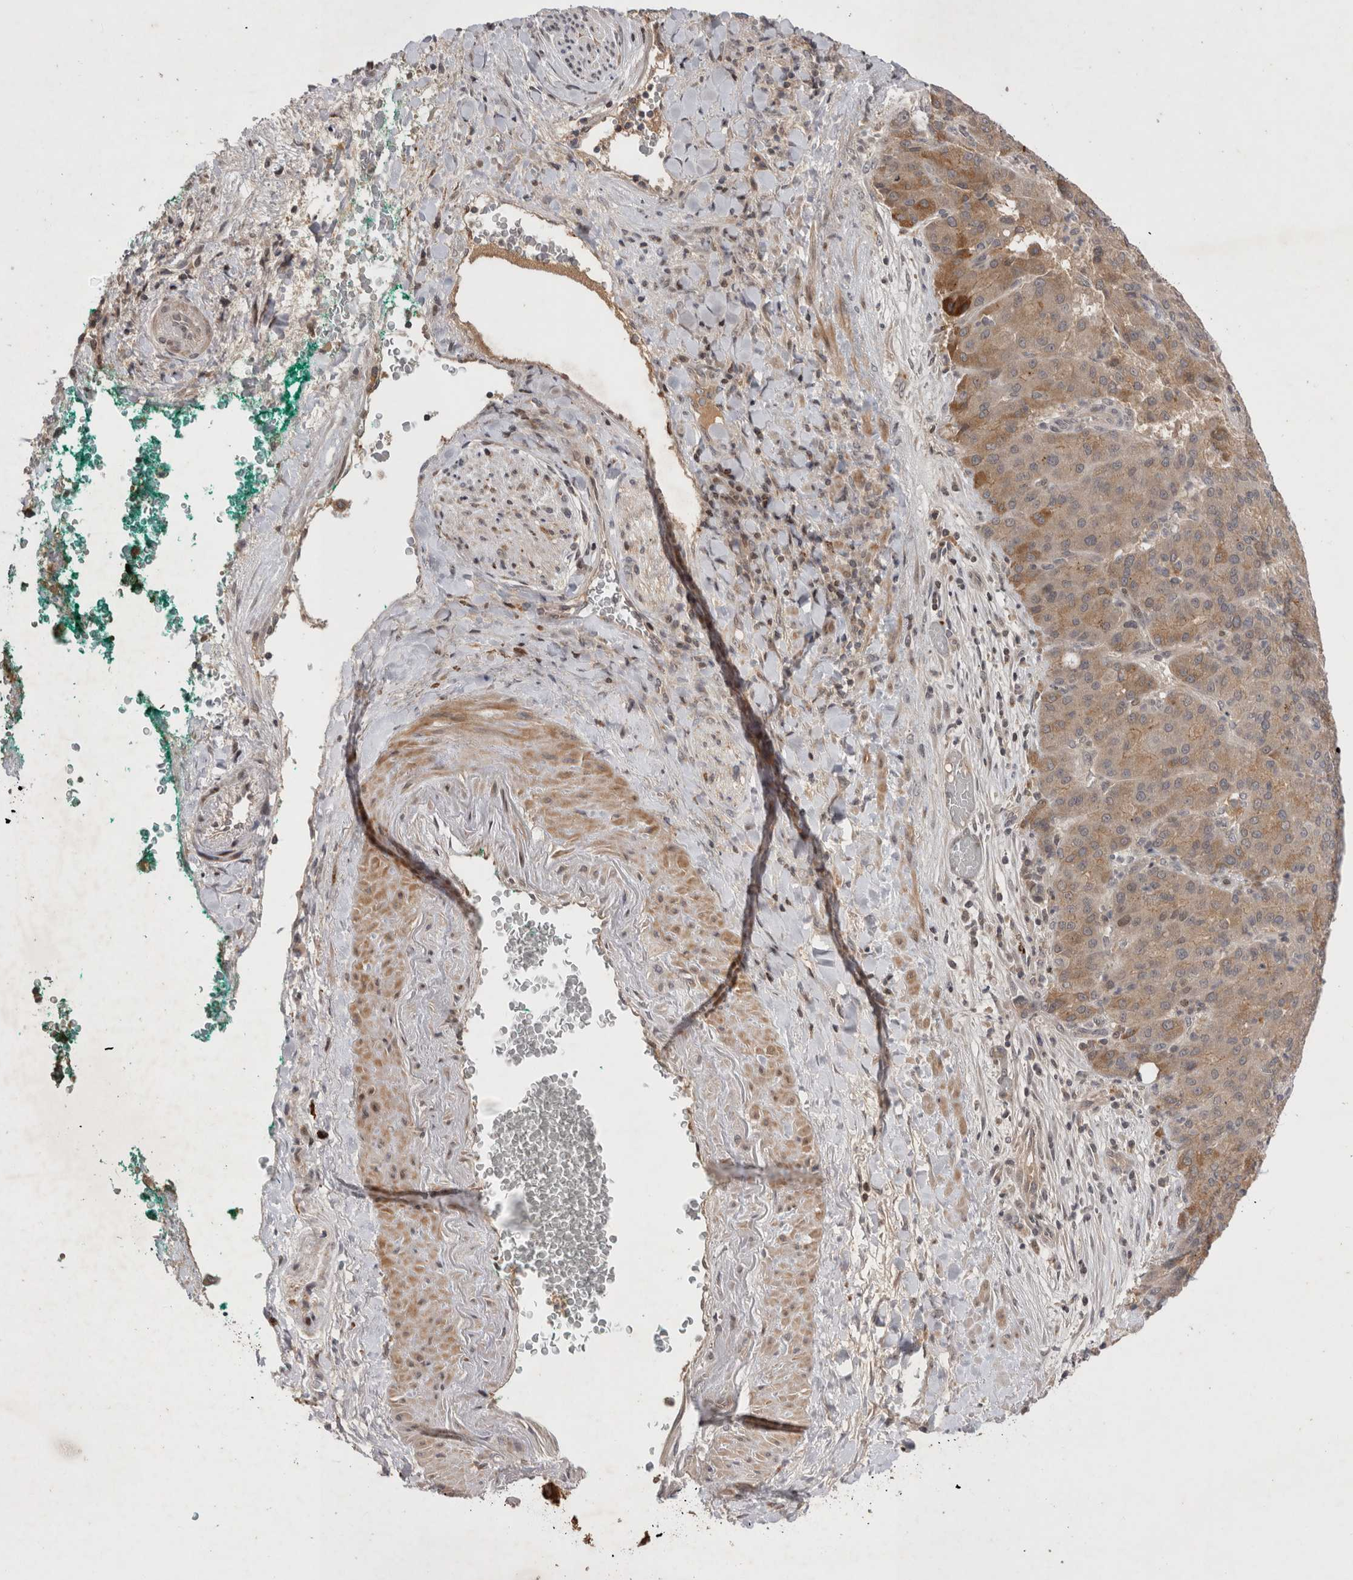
{"staining": {"intensity": "weak", "quantity": ">75%", "location": "cytoplasmic/membranous"}, "tissue": "liver cancer", "cell_type": "Tumor cells", "image_type": "cancer", "snomed": [{"axis": "morphology", "description": "Carcinoma, Hepatocellular, NOS"}, {"axis": "topography", "description": "Liver"}], "caption": "Brown immunohistochemical staining in hepatocellular carcinoma (liver) shows weak cytoplasmic/membranous positivity in about >75% of tumor cells.", "gene": "PLEKHM1", "patient": {"sex": "male", "age": 65}}